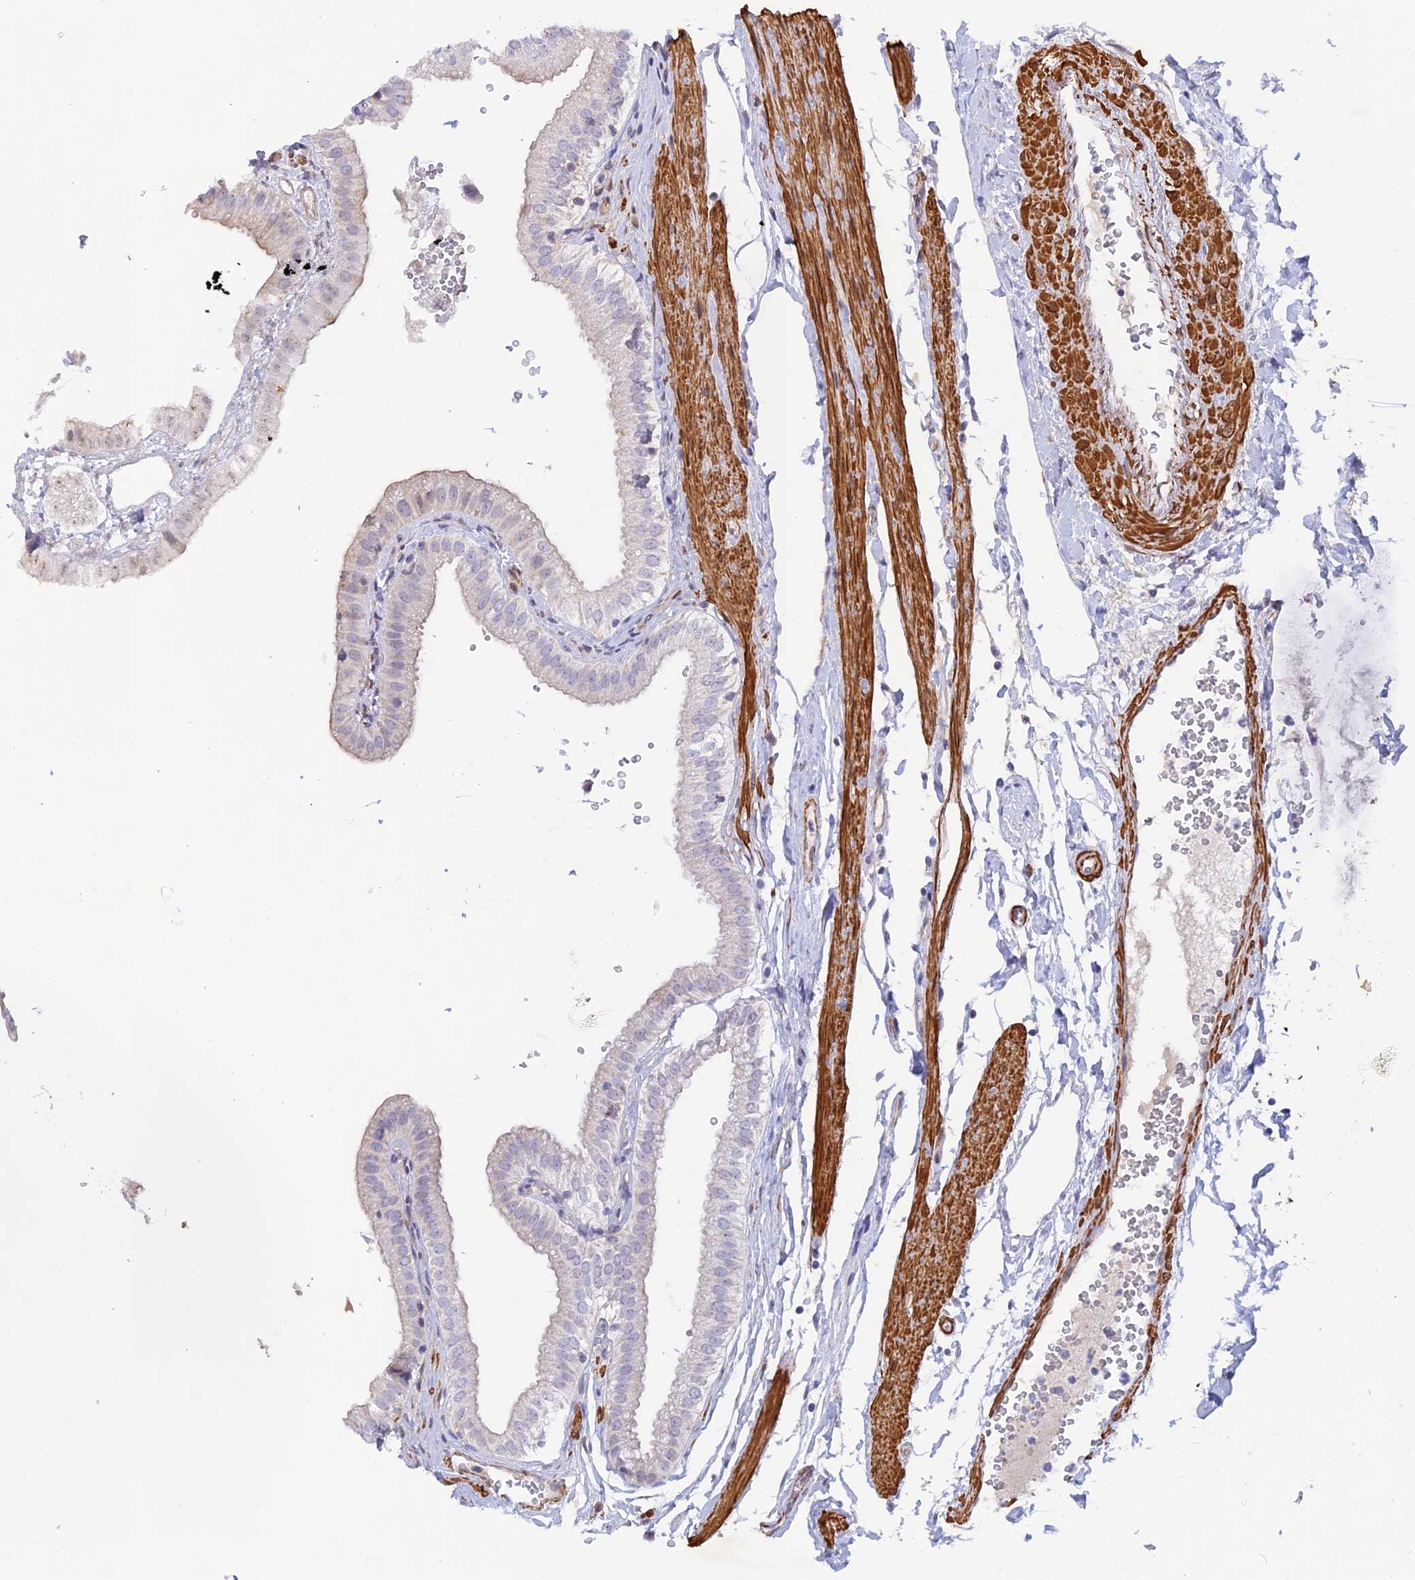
{"staining": {"intensity": "weak", "quantity": "<25%", "location": "cytoplasmic/membranous"}, "tissue": "gallbladder", "cell_type": "Glandular cells", "image_type": "normal", "snomed": [{"axis": "morphology", "description": "Normal tissue, NOS"}, {"axis": "topography", "description": "Gallbladder"}], "caption": "Immunohistochemistry (IHC) image of benign gallbladder: human gallbladder stained with DAB demonstrates no significant protein expression in glandular cells.", "gene": "CCDC154", "patient": {"sex": "female", "age": 61}}